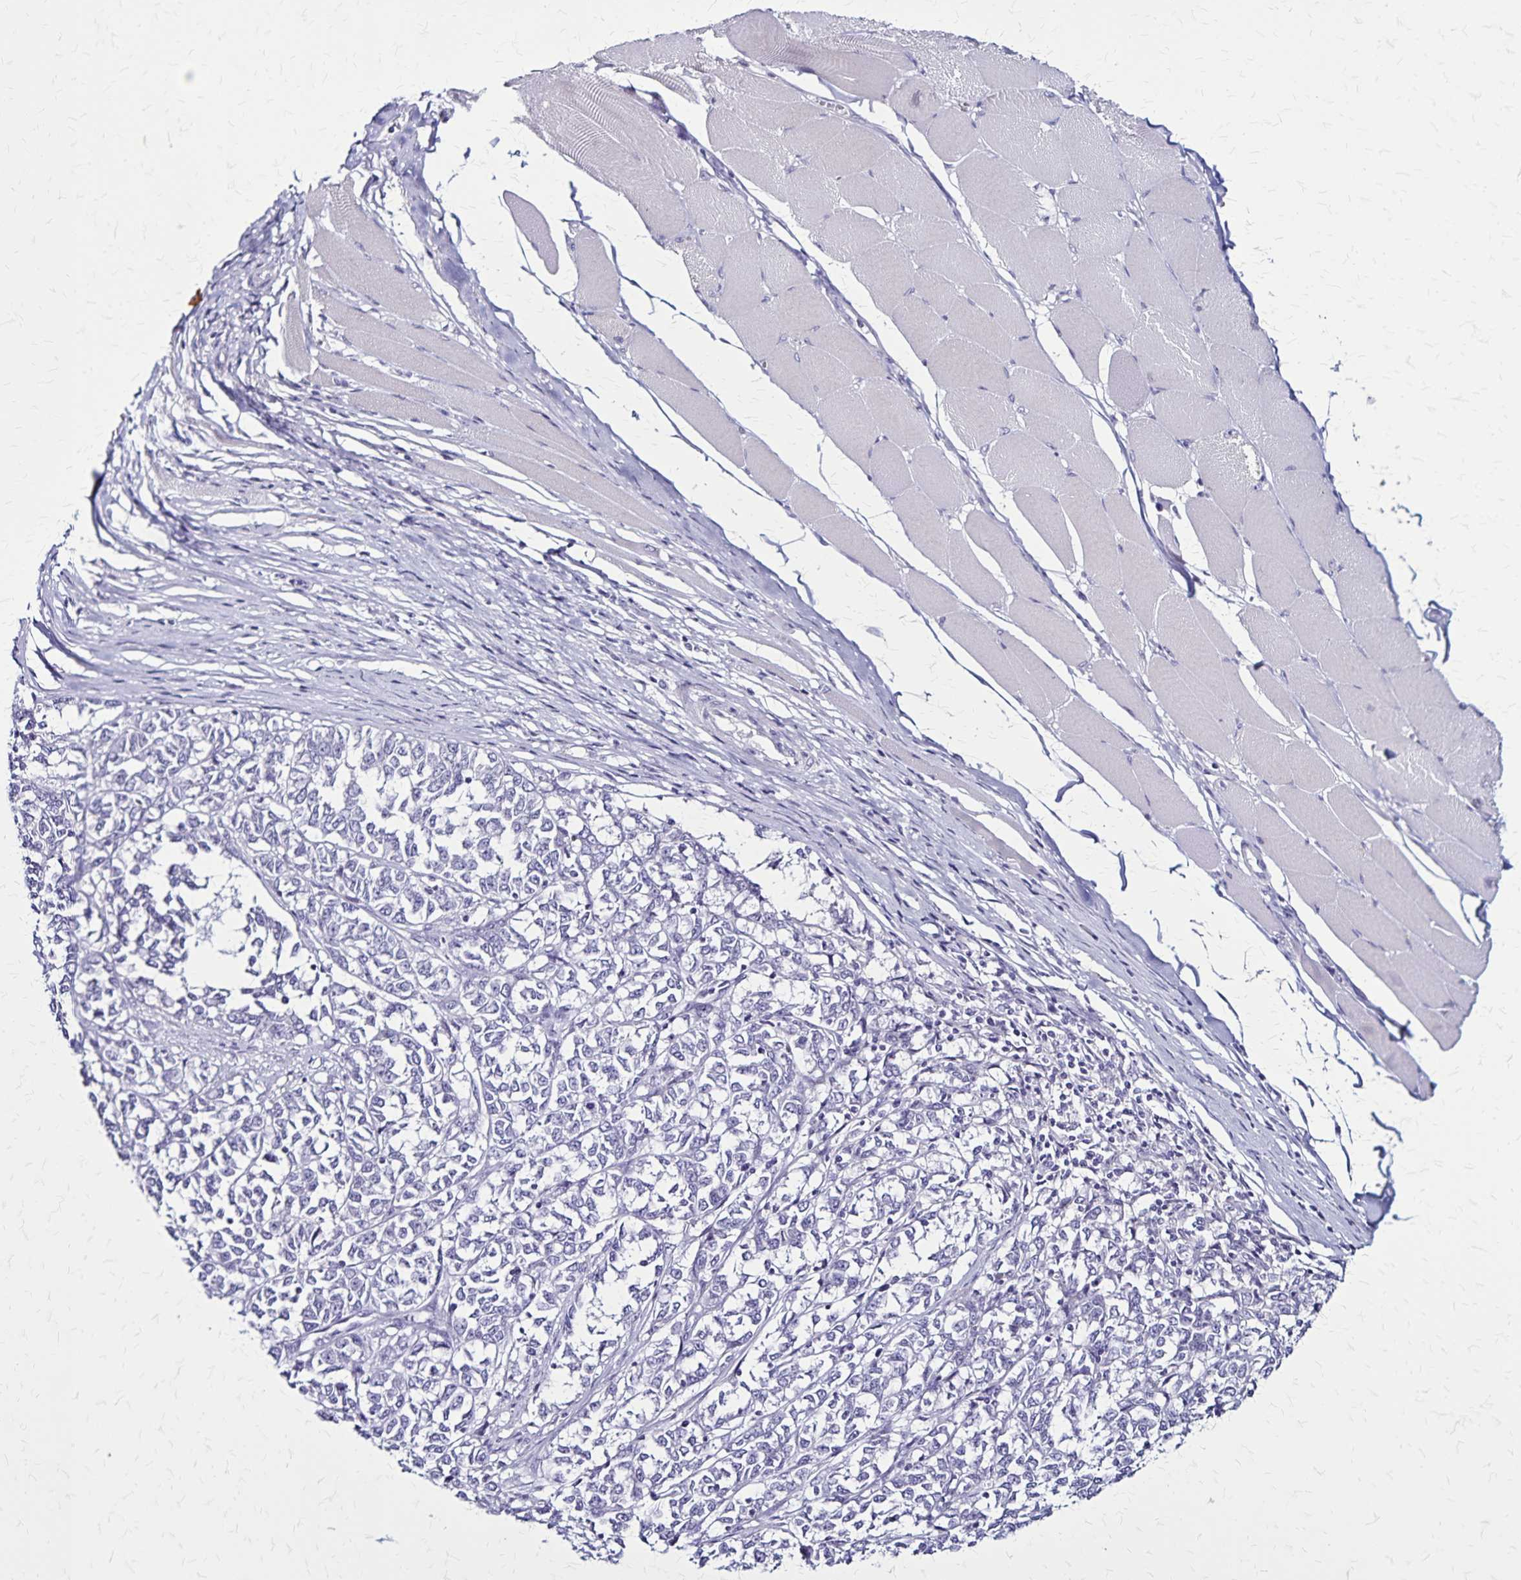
{"staining": {"intensity": "negative", "quantity": "none", "location": "none"}, "tissue": "melanoma", "cell_type": "Tumor cells", "image_type": "cancer", "snomed": [{"axis": "morphology", "description": "Malignant melanoma, NOS"}, {"axis": "topography", "description": "Skin"}], "caption": "Tumor cells show no significant protein expression in malignant melanoma.", "gene": "PLXNA4", "patient": {"sex": "female", "age": 72}}